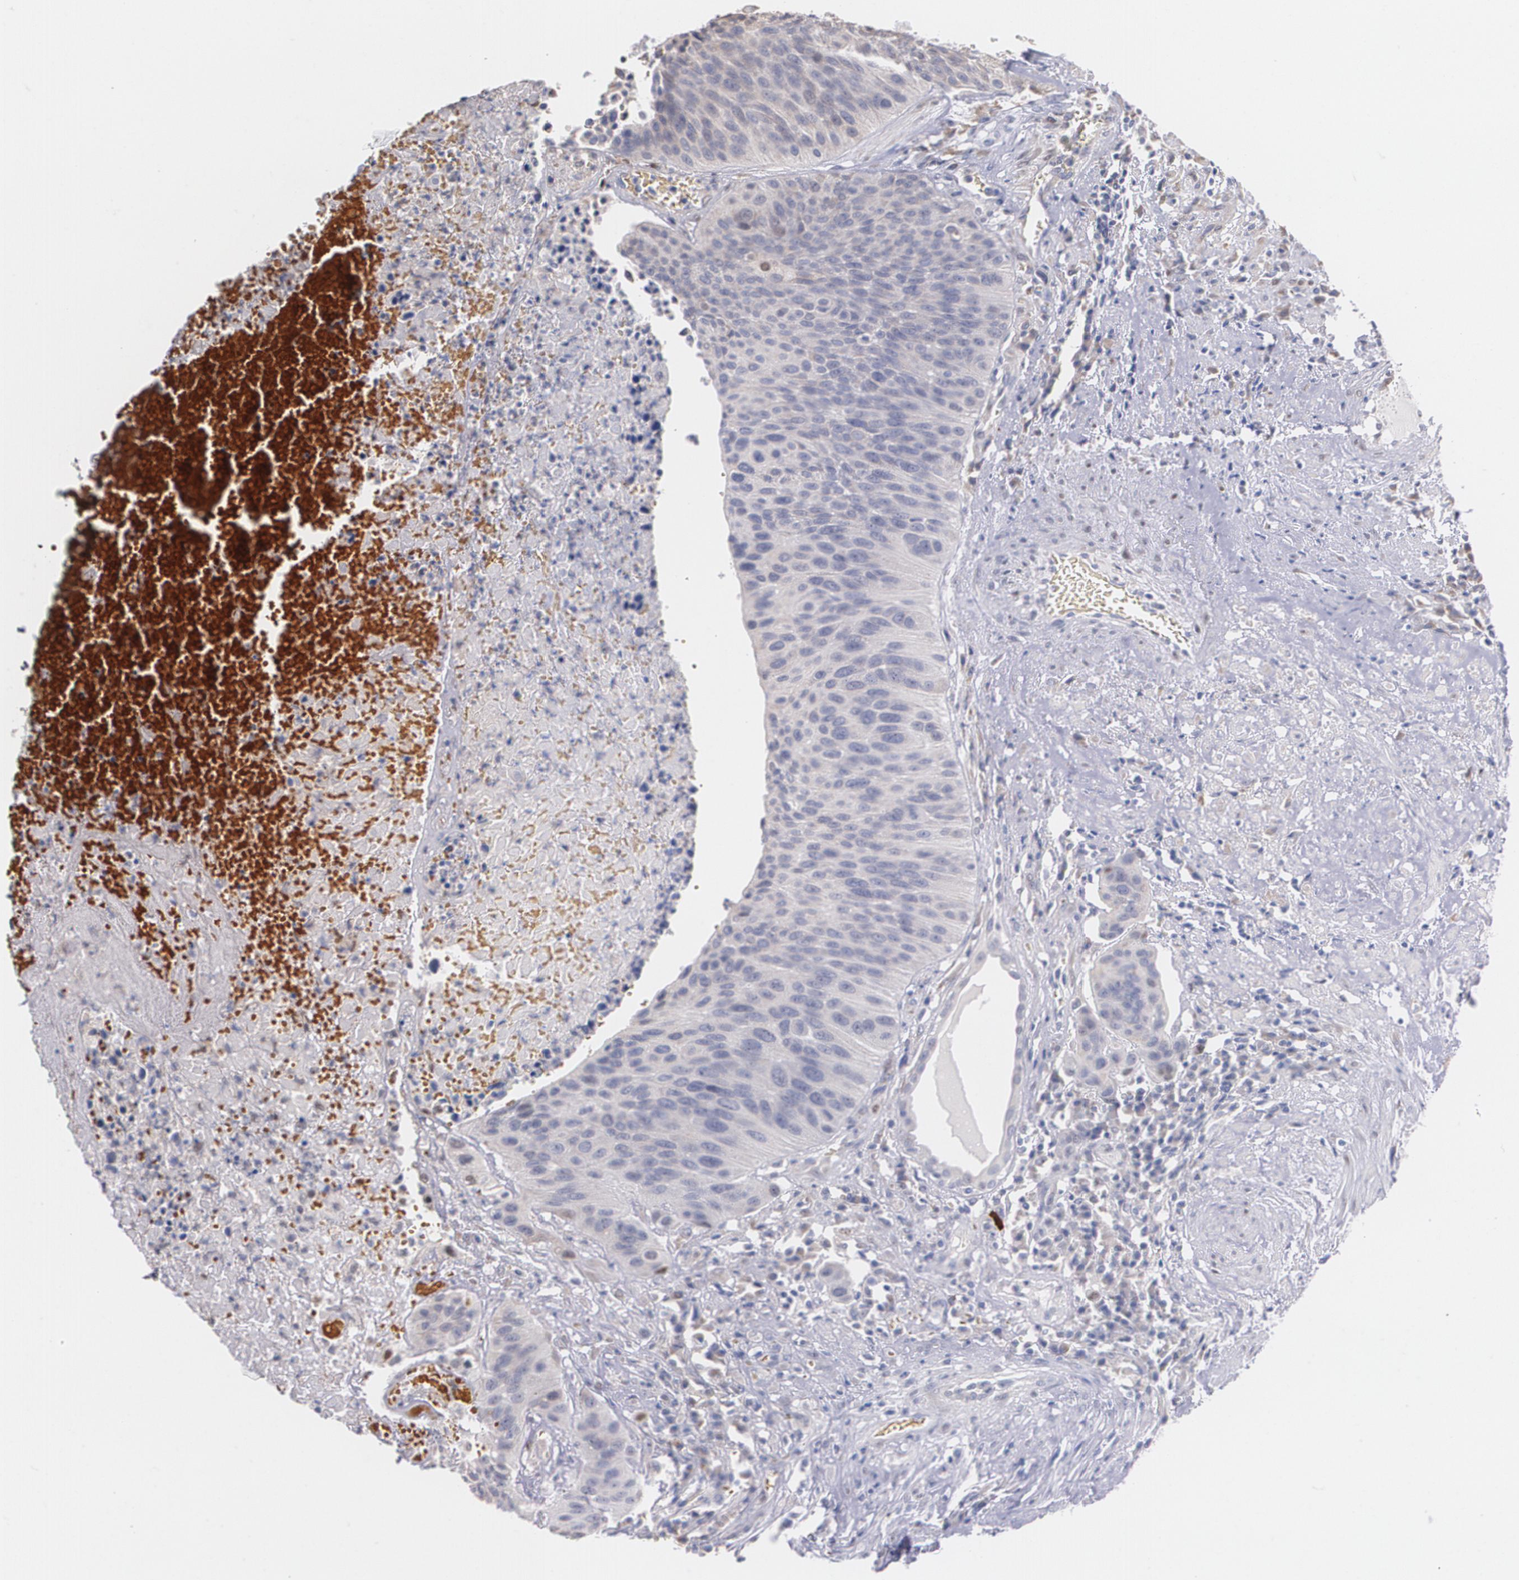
{"staining": {"intensity": "moderate", "quantity": "<25%", "location": "nuclear"}, "tissue": "urothelial cancer", "cell_type": "Tumor cells", "image_type": "cancer", "snomed": [{"axis": "morphology", "description": "Urothelial carcinoma, High grade"}, {"axis": "topography", "description": "Urinary bladder"}], "caption": "Moderate nuclear protein positivity is present in approximately <25% of tumor cells in high-grade urothelial carcinoma.", "gene": "ATF3", "patient": {"sex": "male", "age": 66}}